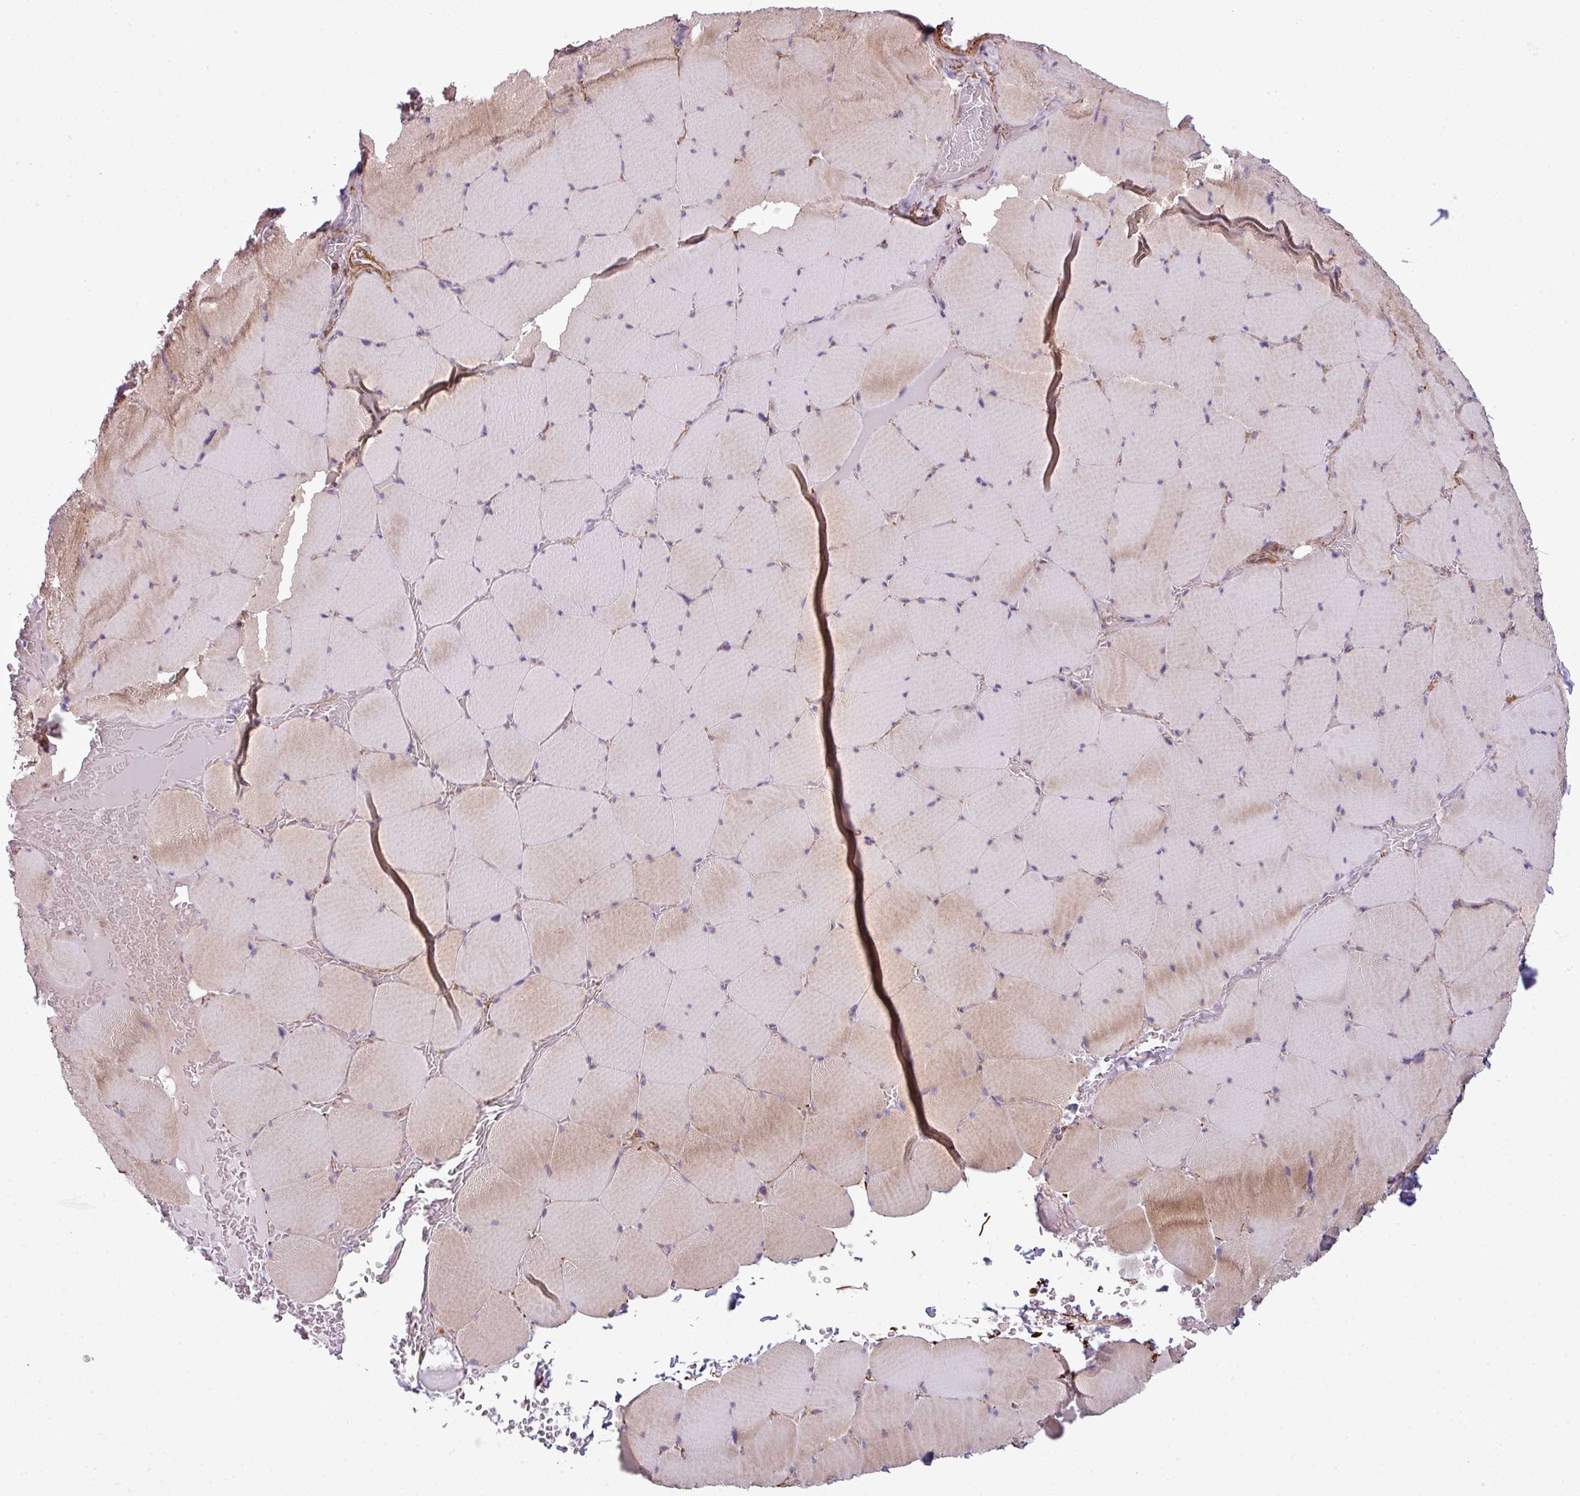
{"staining": {"intensity": "moderate", "quantity": "25%-75%", "location": "cytoplasmic/membranous"}, "tissue": "skeletal muscle", "cell_type": "Myocytes", "image_type": "normal", "snomed": [{"axis": "morphology", "description": "Normal tissue, NOS"}, {"axis": "topography", "description": "Skeletal muscle"}, {"axis": "topography", "description": "Head-Neck"}], "caption": "This image displays immunohistochemistry (IHC) staining of unremarkable skeletal muscle, with medium moderate cytoplasmic/membranous positivity in about 25%-75% of myocytes.", "gene": "COL8A1", "patient": {"sex": "male", "age": 66}}